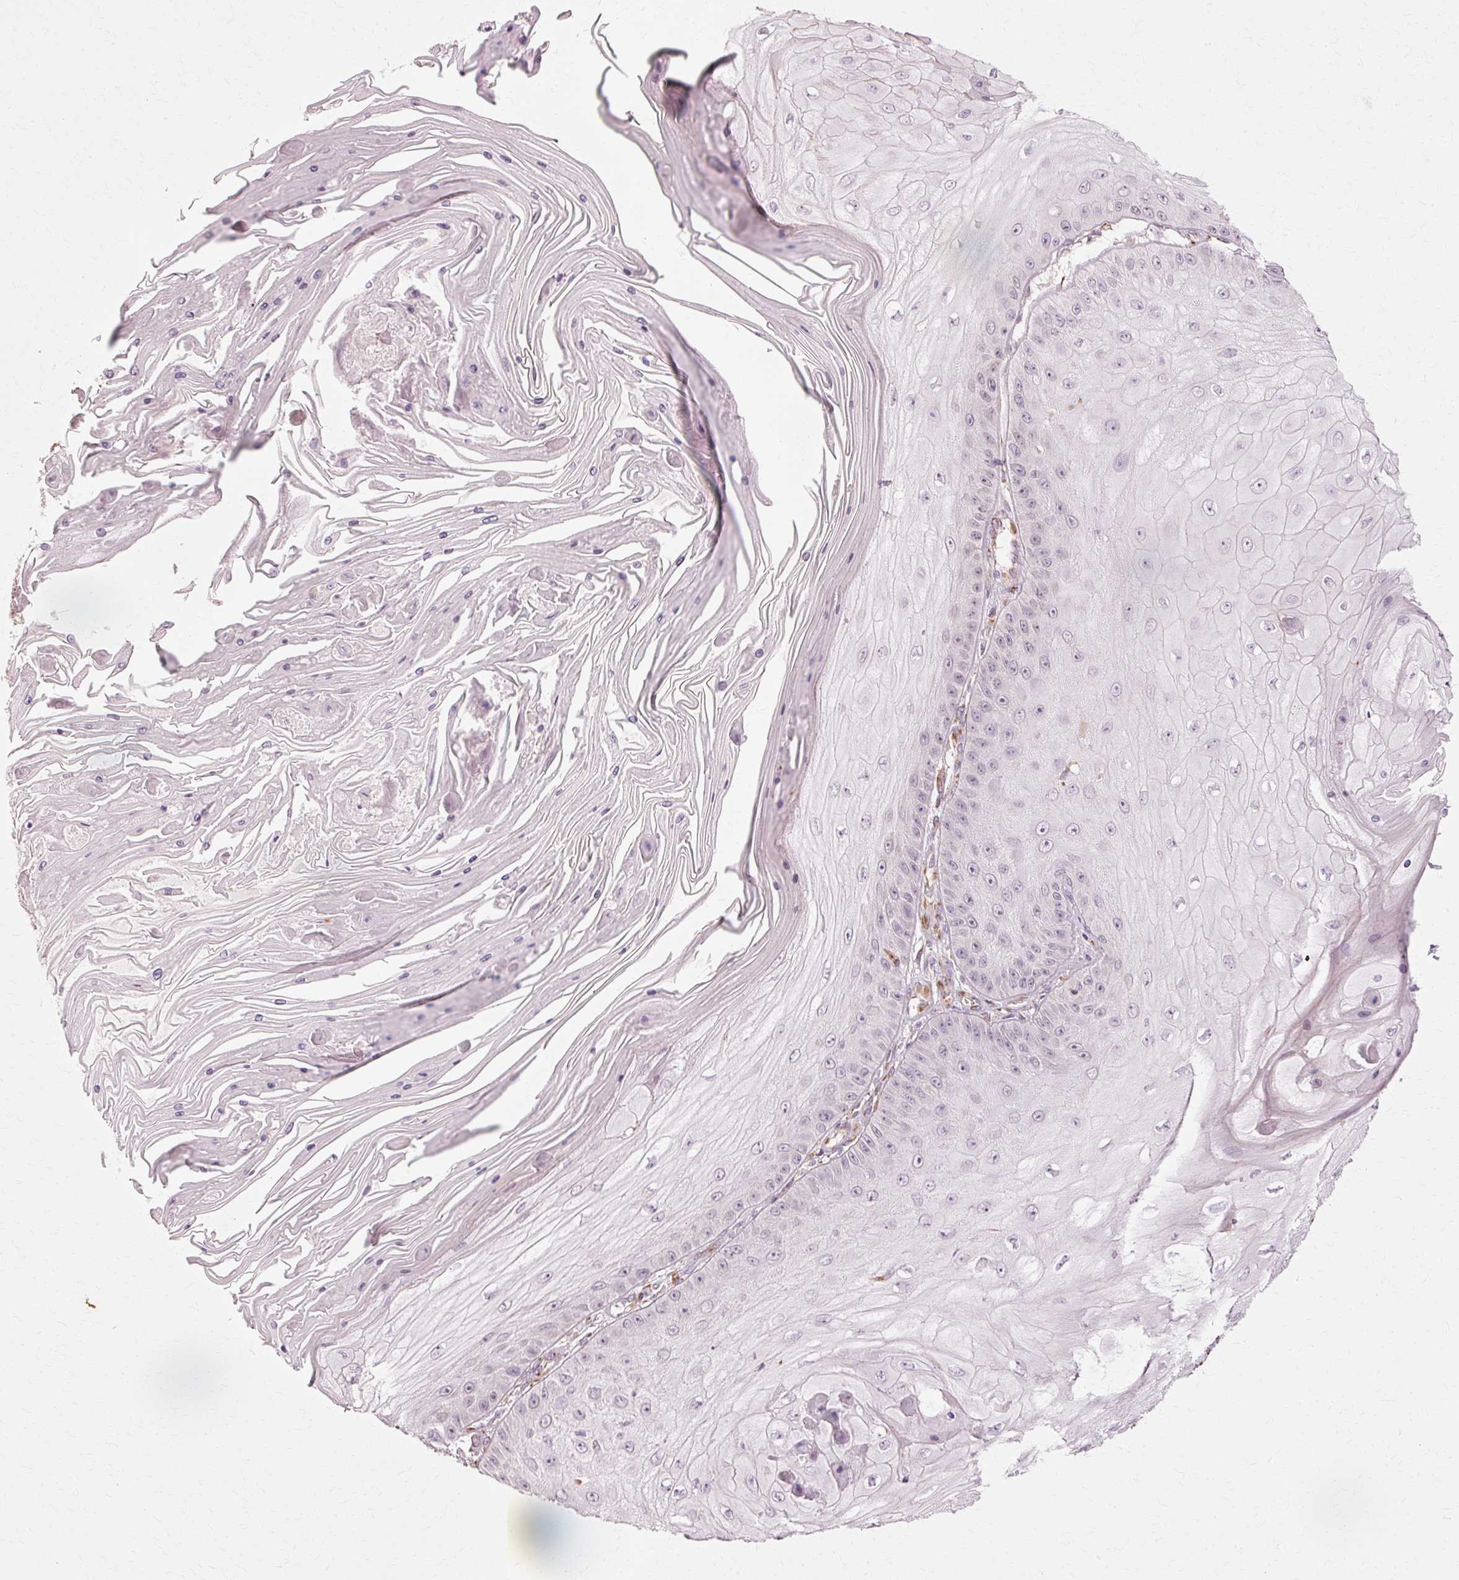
{"staining": {"intensity": "negative", "quantity": "none", "location": "none"}, "tissue": "skin cancer", "cell_type": "Tumor cells", "image_type": "cancer", "snomed": [{"axis": "morphology", "description": "Squamous cell carcinoma, NOS"}, {"axis": "topography", "description": "Skin"}], "caption": "IHC of squamous cell carcinoma (skin) exhibits no positivity in tumor cells.", "gene": "RGPD5", "patient": {"sex": "male", "age": 70}}